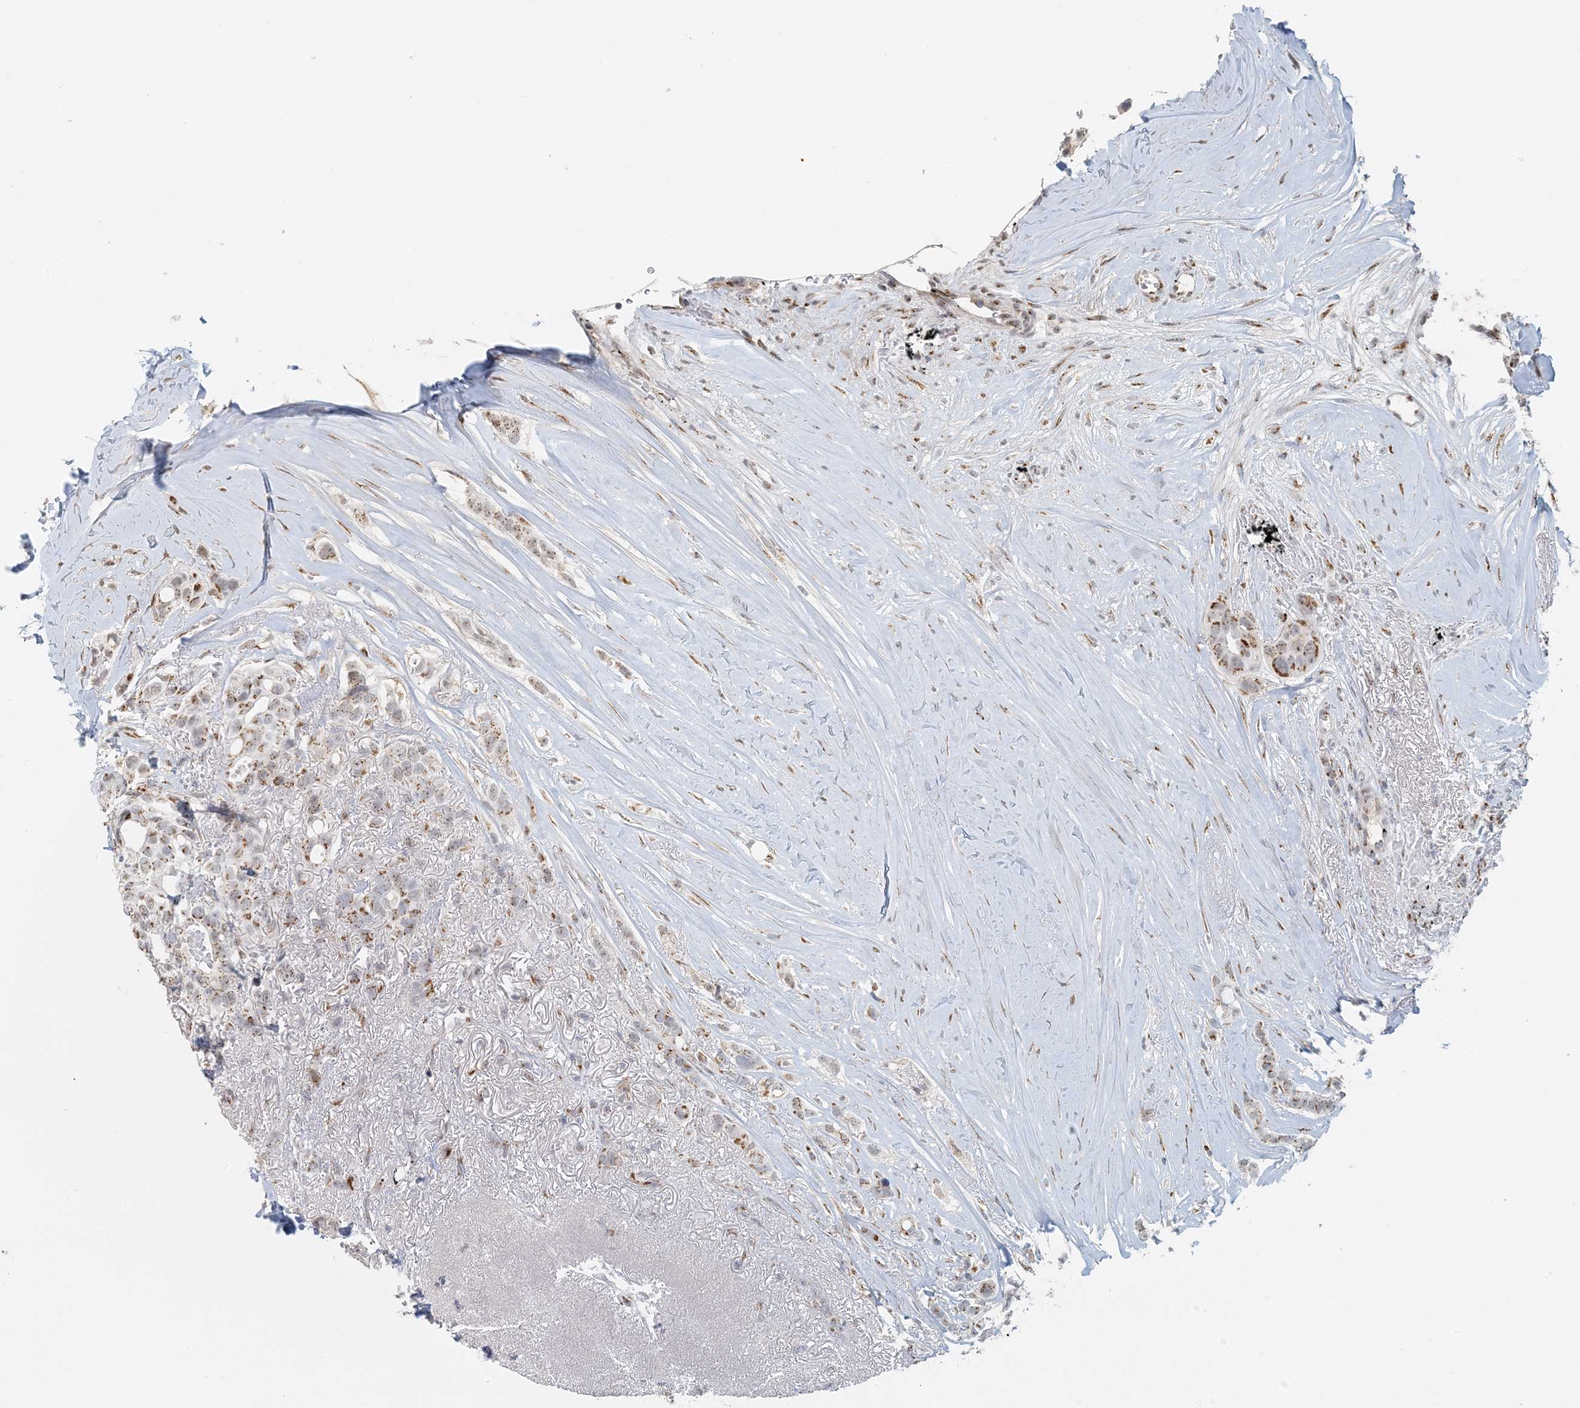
{"staining": {"intensity": "moderate", "quantity": "25%-75%", "location": "cytoplasmic/membranous"}, "tissue": "breast cancer", "cell_type": "Tumor cells", "image_type": "cancer", "snomed": [{"axis": "morphology", "description": "Lobular carcinoma"}, {"axis": "topography", "description": "Breast"}], "caption": "Human breast cancer (lobular carcinoma) stained with a brown dye reveals moderate cytoplasmic/membranous positive staining in approximately 25%-75% of tumor cells.", "gene": "ZCCHC4", "patient": {"sex": "female", "age": 51}}